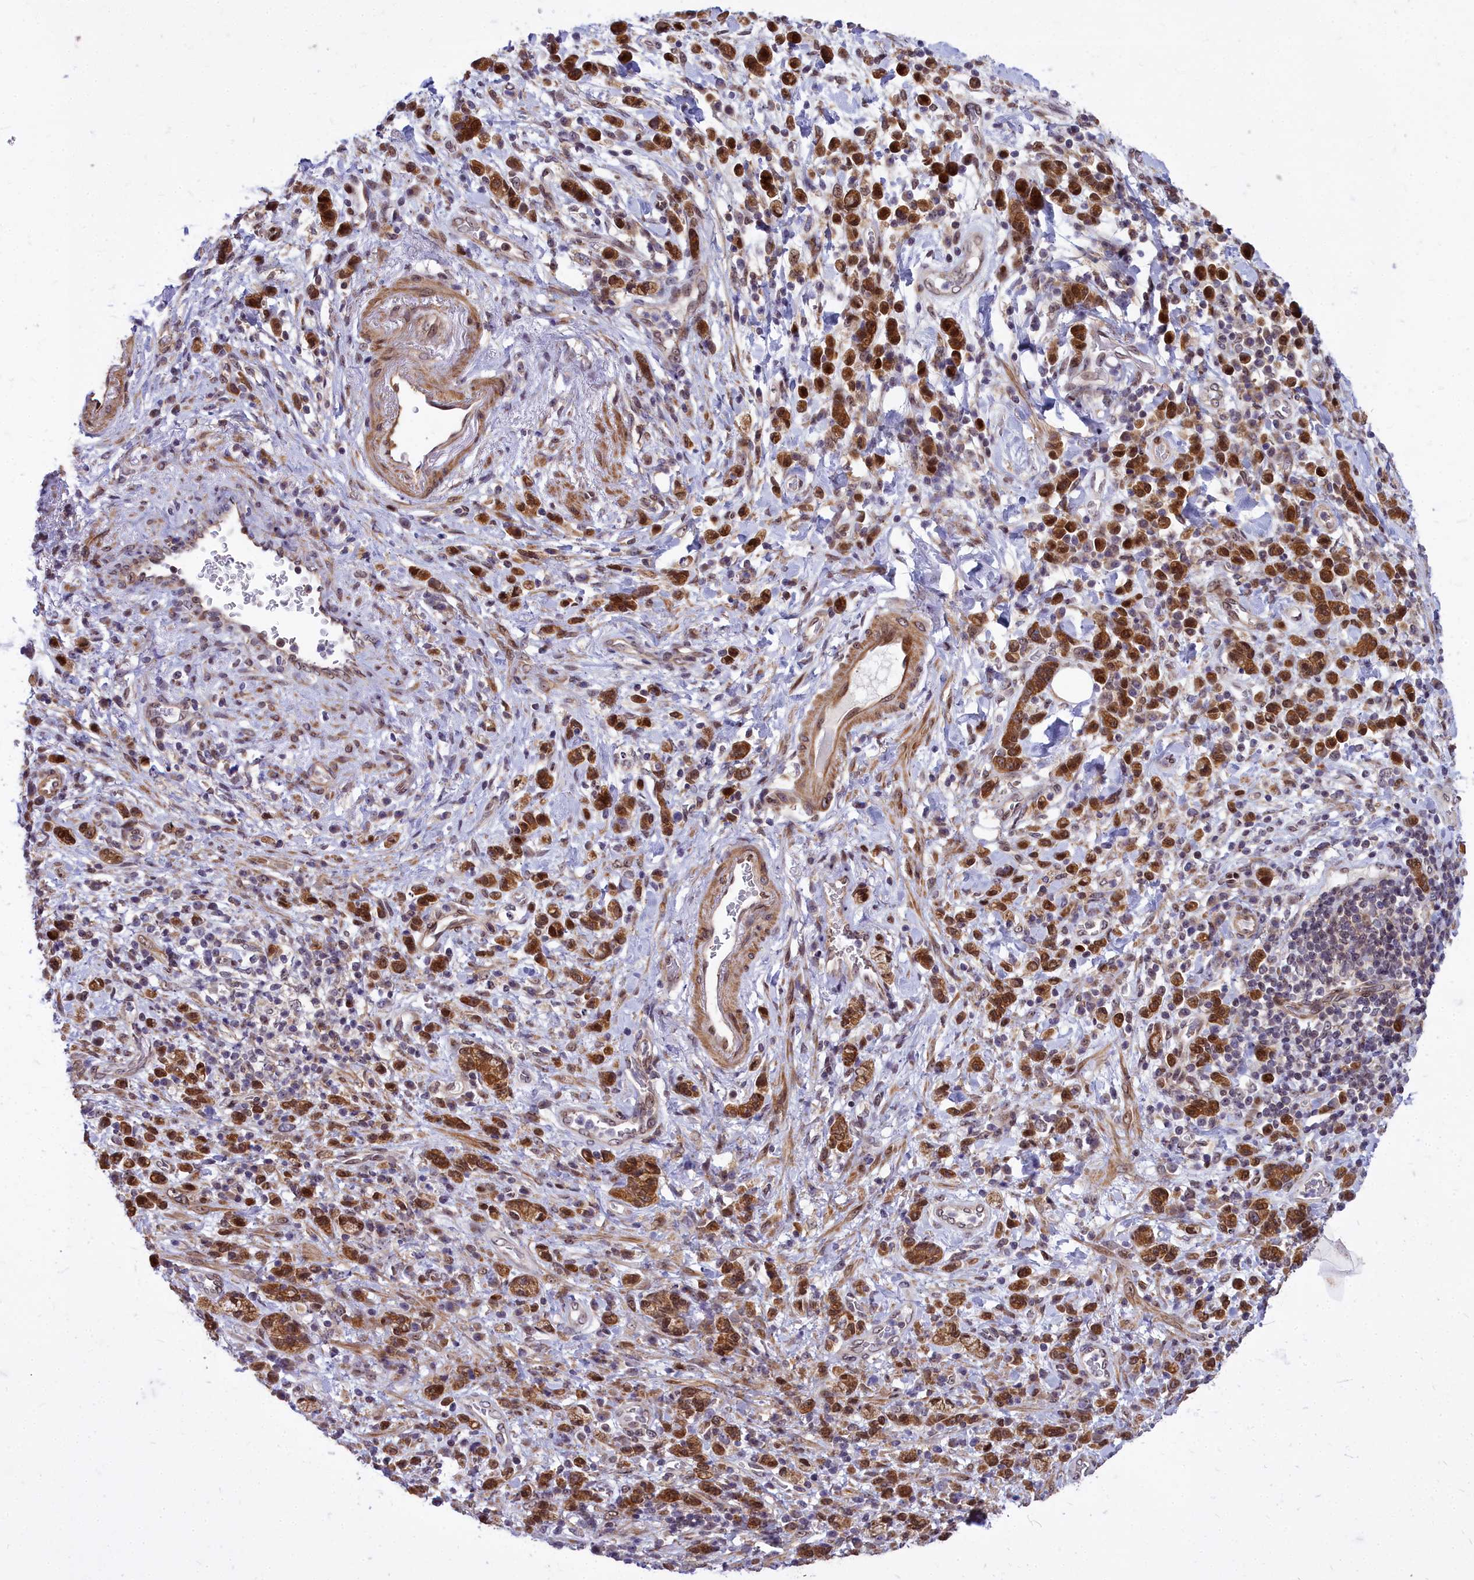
{"staining": {"intensity": "strong", "quantity": ">75%", "location": "cytoplasmic/membranous,nuclear"}, "tissue": "stomach cancer", "cell_type": "Tumor cells", "image_type": "cancer", "snomed": [{"axis": "morphology", "description": "Adenocarcinoma, NOS"}, {"axis": "topography", "description": "Stomach"}], "caption": "Protein expression analysis of human adenocarcinoma (stomach) reveals strong cytoplasmic/membranous and nuclear expression in about >75% of tumor cells. (DAB = brown stain, brightfield microscopy at high magnification).", "gene": "ABCB8", "patient": {"sex": "male", "age": 77}}